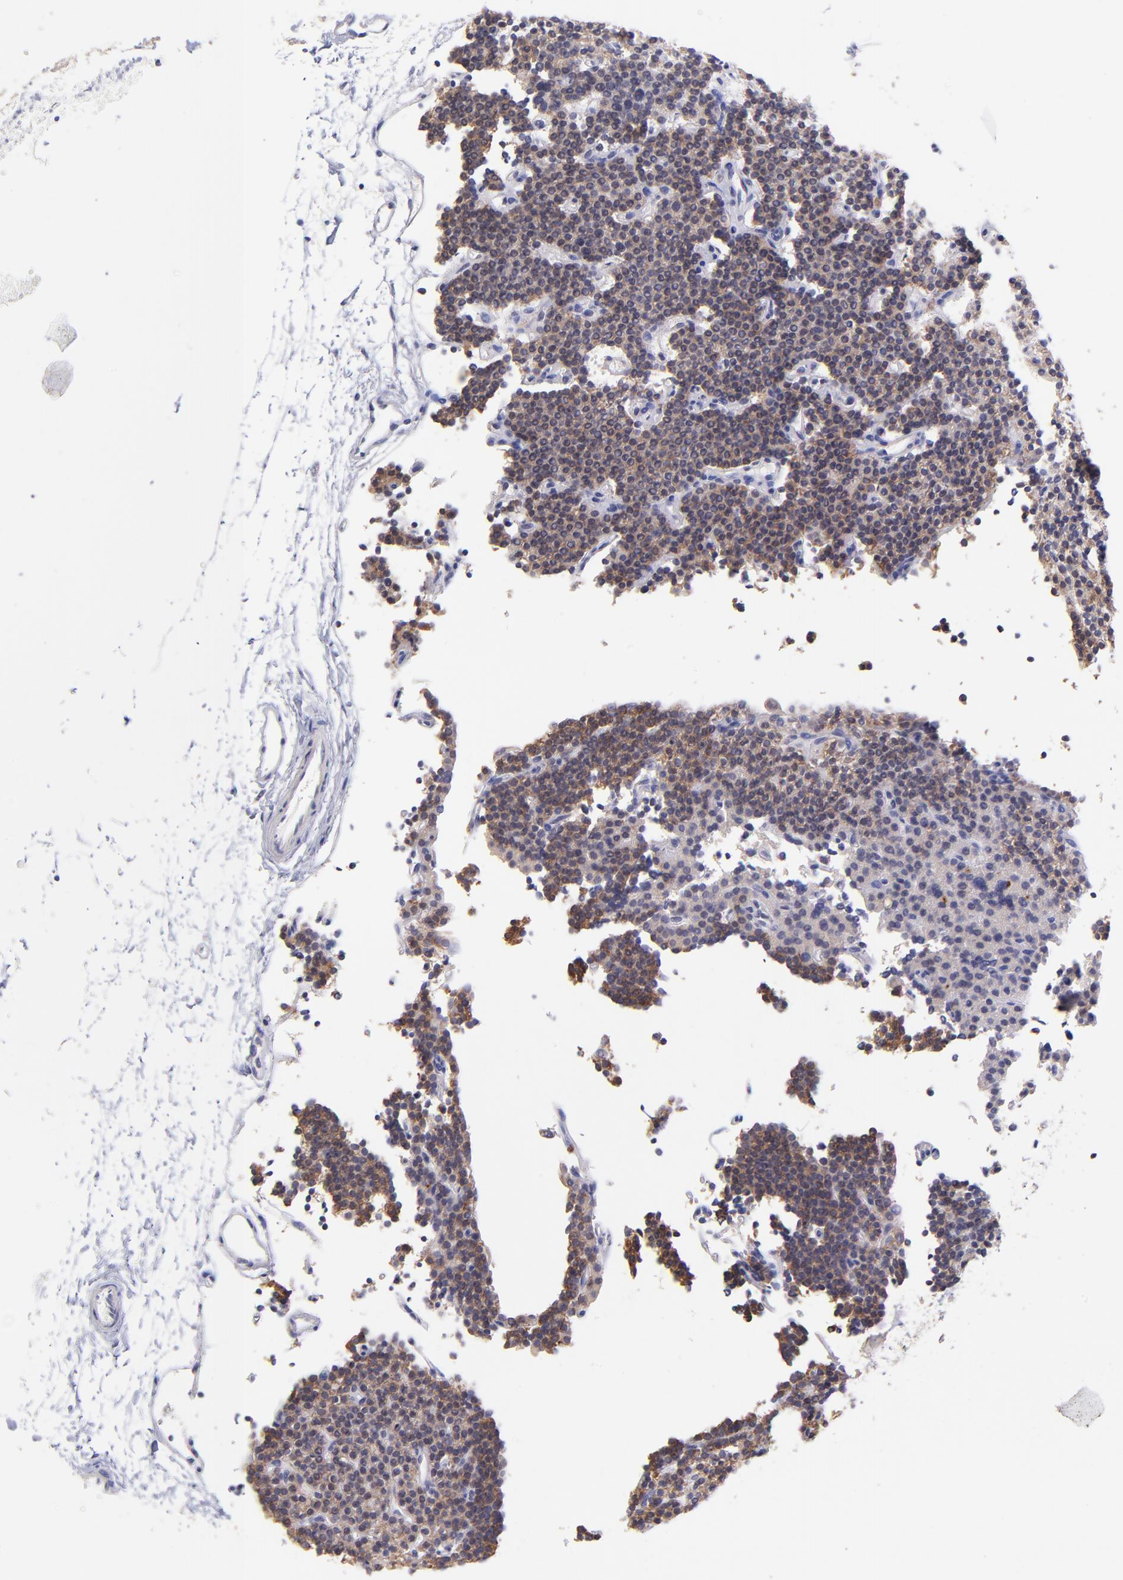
{"staining": {"intensity": "moderate", "quantity": "25%-75%", "location": "cytoplasmic/membranous"}, "tissue": "parathyroid gland", "cell_type": "Glandular cells", "image_type": "normal", "snomed": [{"axis": "morphology", "description": "Normal tissue, NOS"}, {"axis": "topography", "description": "Parathyroid gland"}], "caption": "Benign parathyroid gland demonstrates moderate cytoplasmic/membranous expression in approximately 25%-75% of glandular cells The staining was performed using DAB to visualize the protein expression in brown, while the nuclei were stained in blue with hematoxylin (Magnification: 20x)..", "gene": "NDUFB7", "patient": {"sex": "female", "age": 45}}